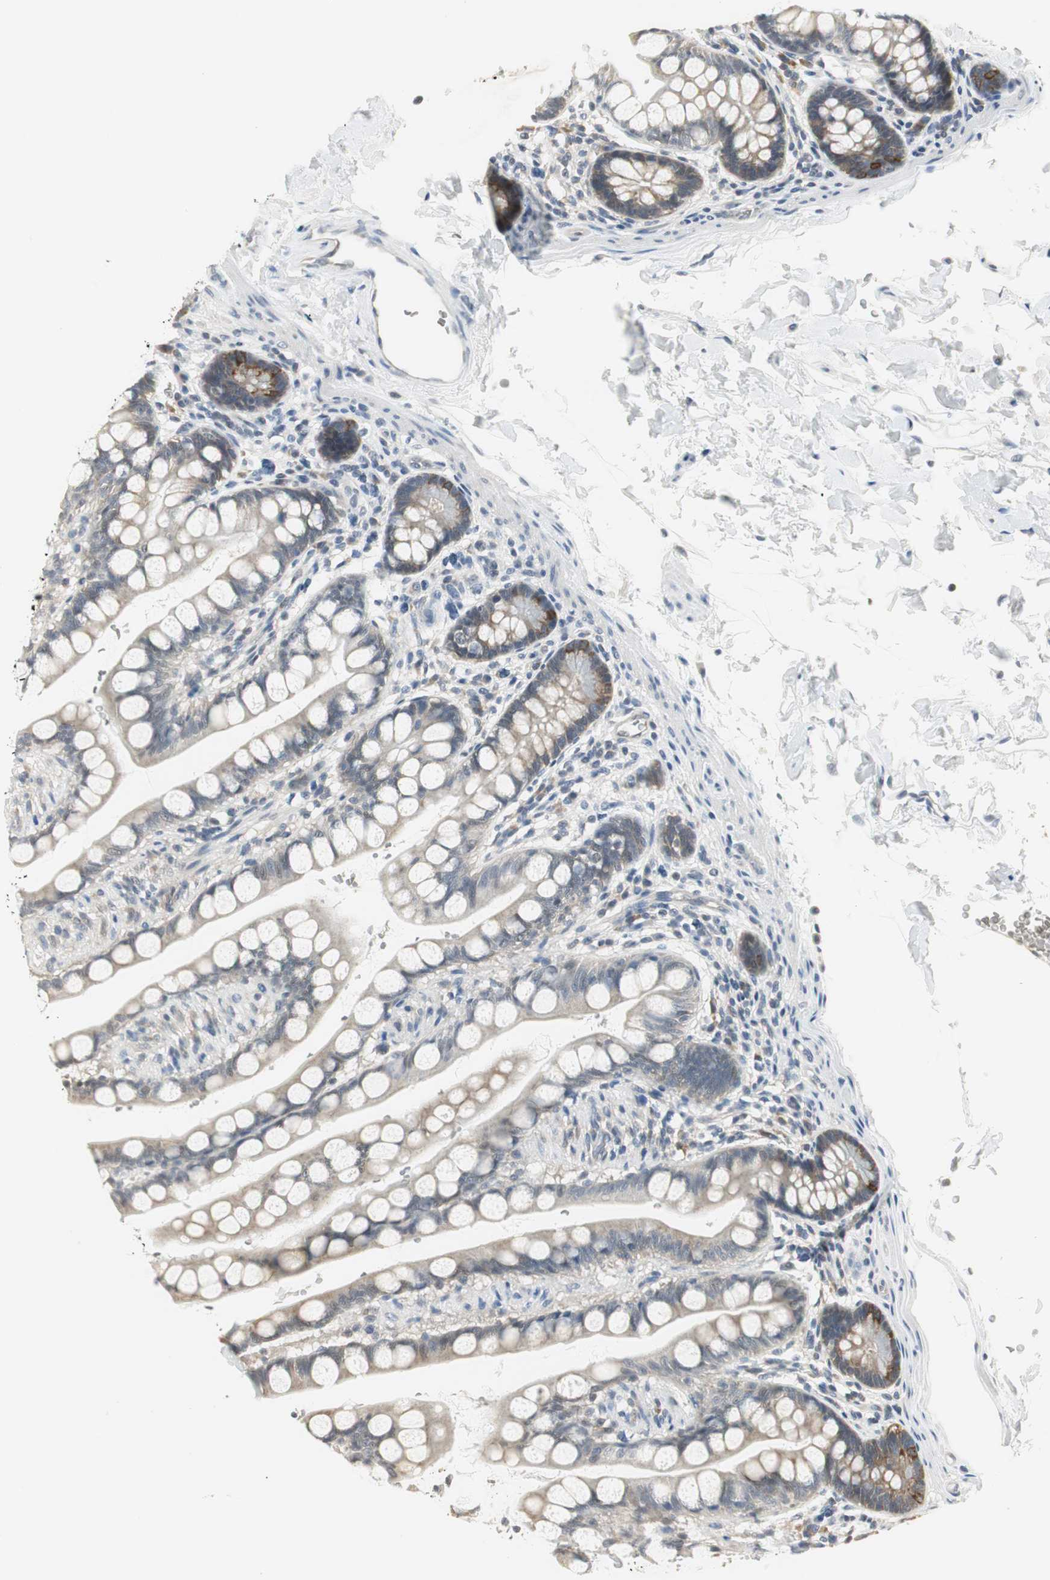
{"staining": {"intensity": "moderate", "quantity": "<25%", "location": "cytoplasmic/membranous"}, "tissue": "small intestine", "cell_type": "Glandular cells", "image_type": "normal", "snomed": [{"axis": "morphology", "description": "Normal tissue, NOS"}, {"axis": "topography", "description": "Small intestine"}], "caption": "Glandular cells display low levels of moderate cytoplasmic/membranous staining in approximately <25% of cells in unremarkable human small intestine.", "gene": "CCT5", "patient": {"sex": "female", "age": 58}}